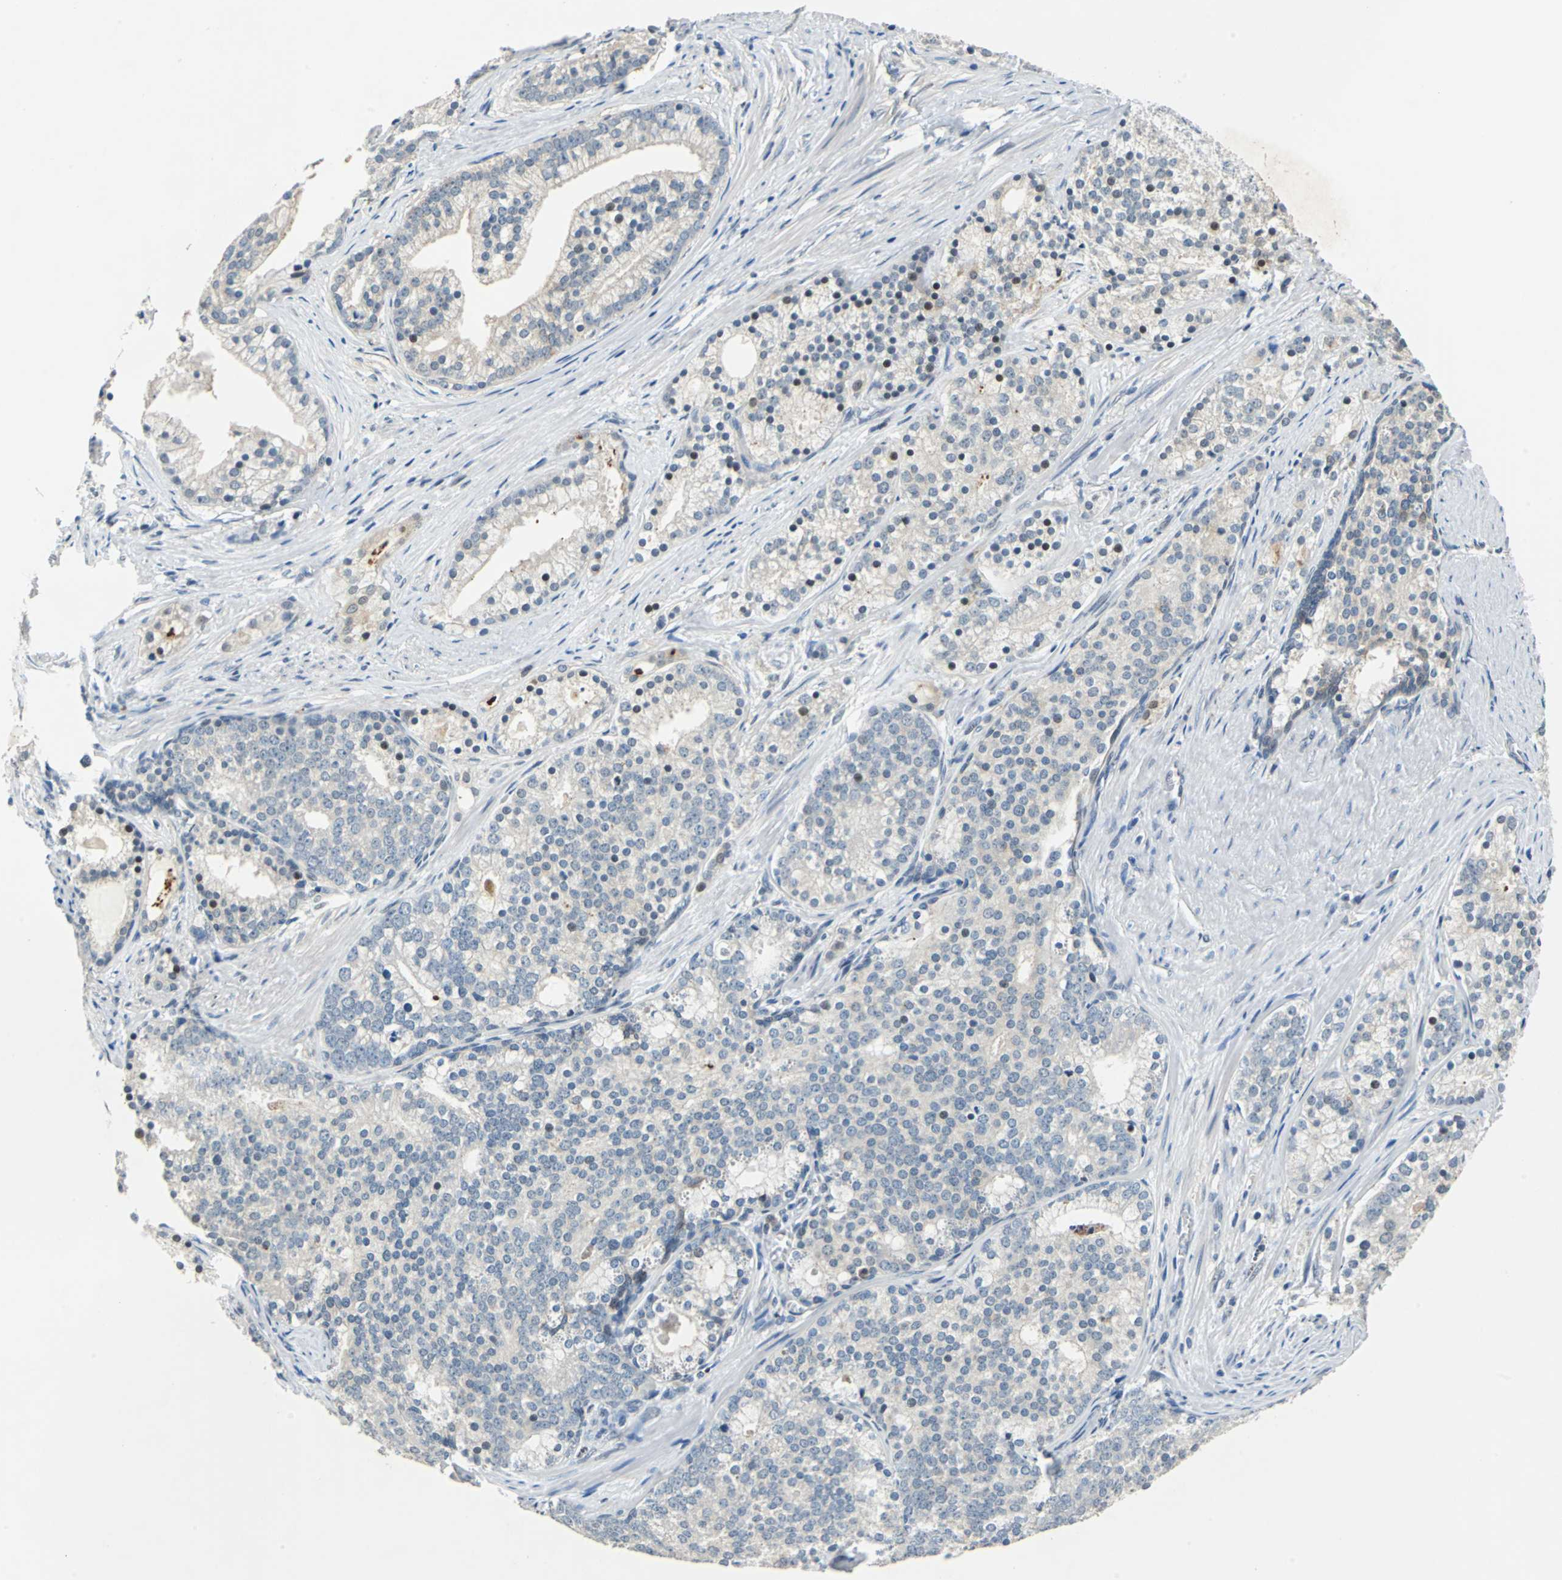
{"staining": {"intensity": "weak", "quantity": "<25%", "location": "cytoplasmic/membranous,nuclear"}, "tissue": "prostate cancer", "cell_type": "Tumor cells", "image_type": "cancer", "snomed": [{"axis": "morphology", "description": "Adenocarcinoma, Low grade"}, {"axis": "topography", "description": "Prostate"}], "caption": "An immunohistochemistry micrograph of prostate cancer is shown. There is no staining in tumor cells of prostate cancer. (Stains: DAB immunohistochemistry with hematoxylin counter stain, Microscopy: brightfield microscopy at high magnification).", "gene": "HCFC2", "patient": {"sex": "male", "age": 71}}